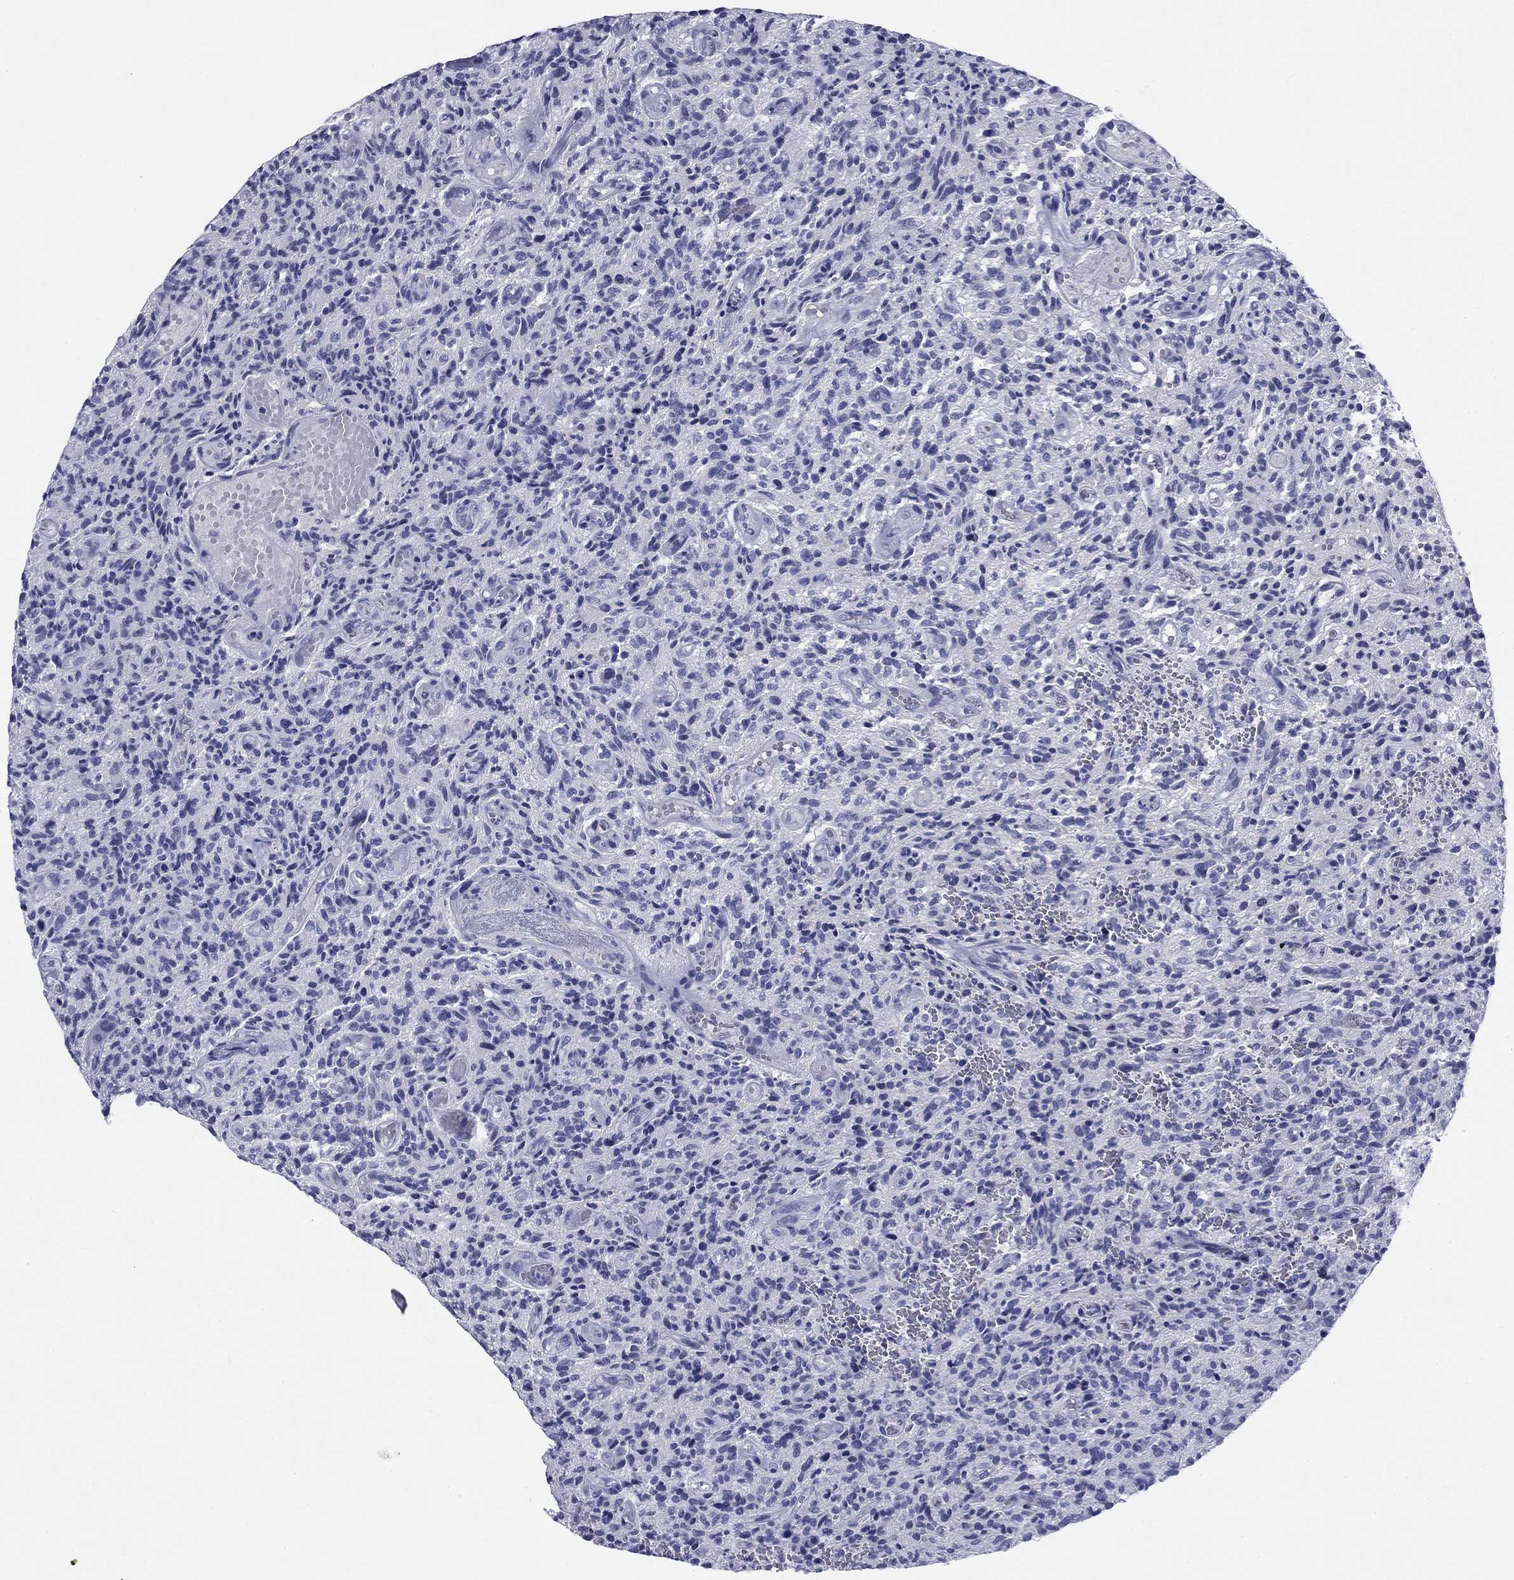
{"staining": {"intensity": "negative", "quantity": "none", "location": "none"}, "tissue": "glioma", "cell_type": "Tumor cells", "image_type": "cancer", "snomed": [{"axis": "morphology", "description": "Glioma, malignant, High grade"}, {"axis": "topography", "description": "Brain"}], "caption": "Tumor cells are negative for brown protein staining in malignant glioma (high-grade).", "gene": "ABCC2", "patient": {"sex": "male", "age": 64}}